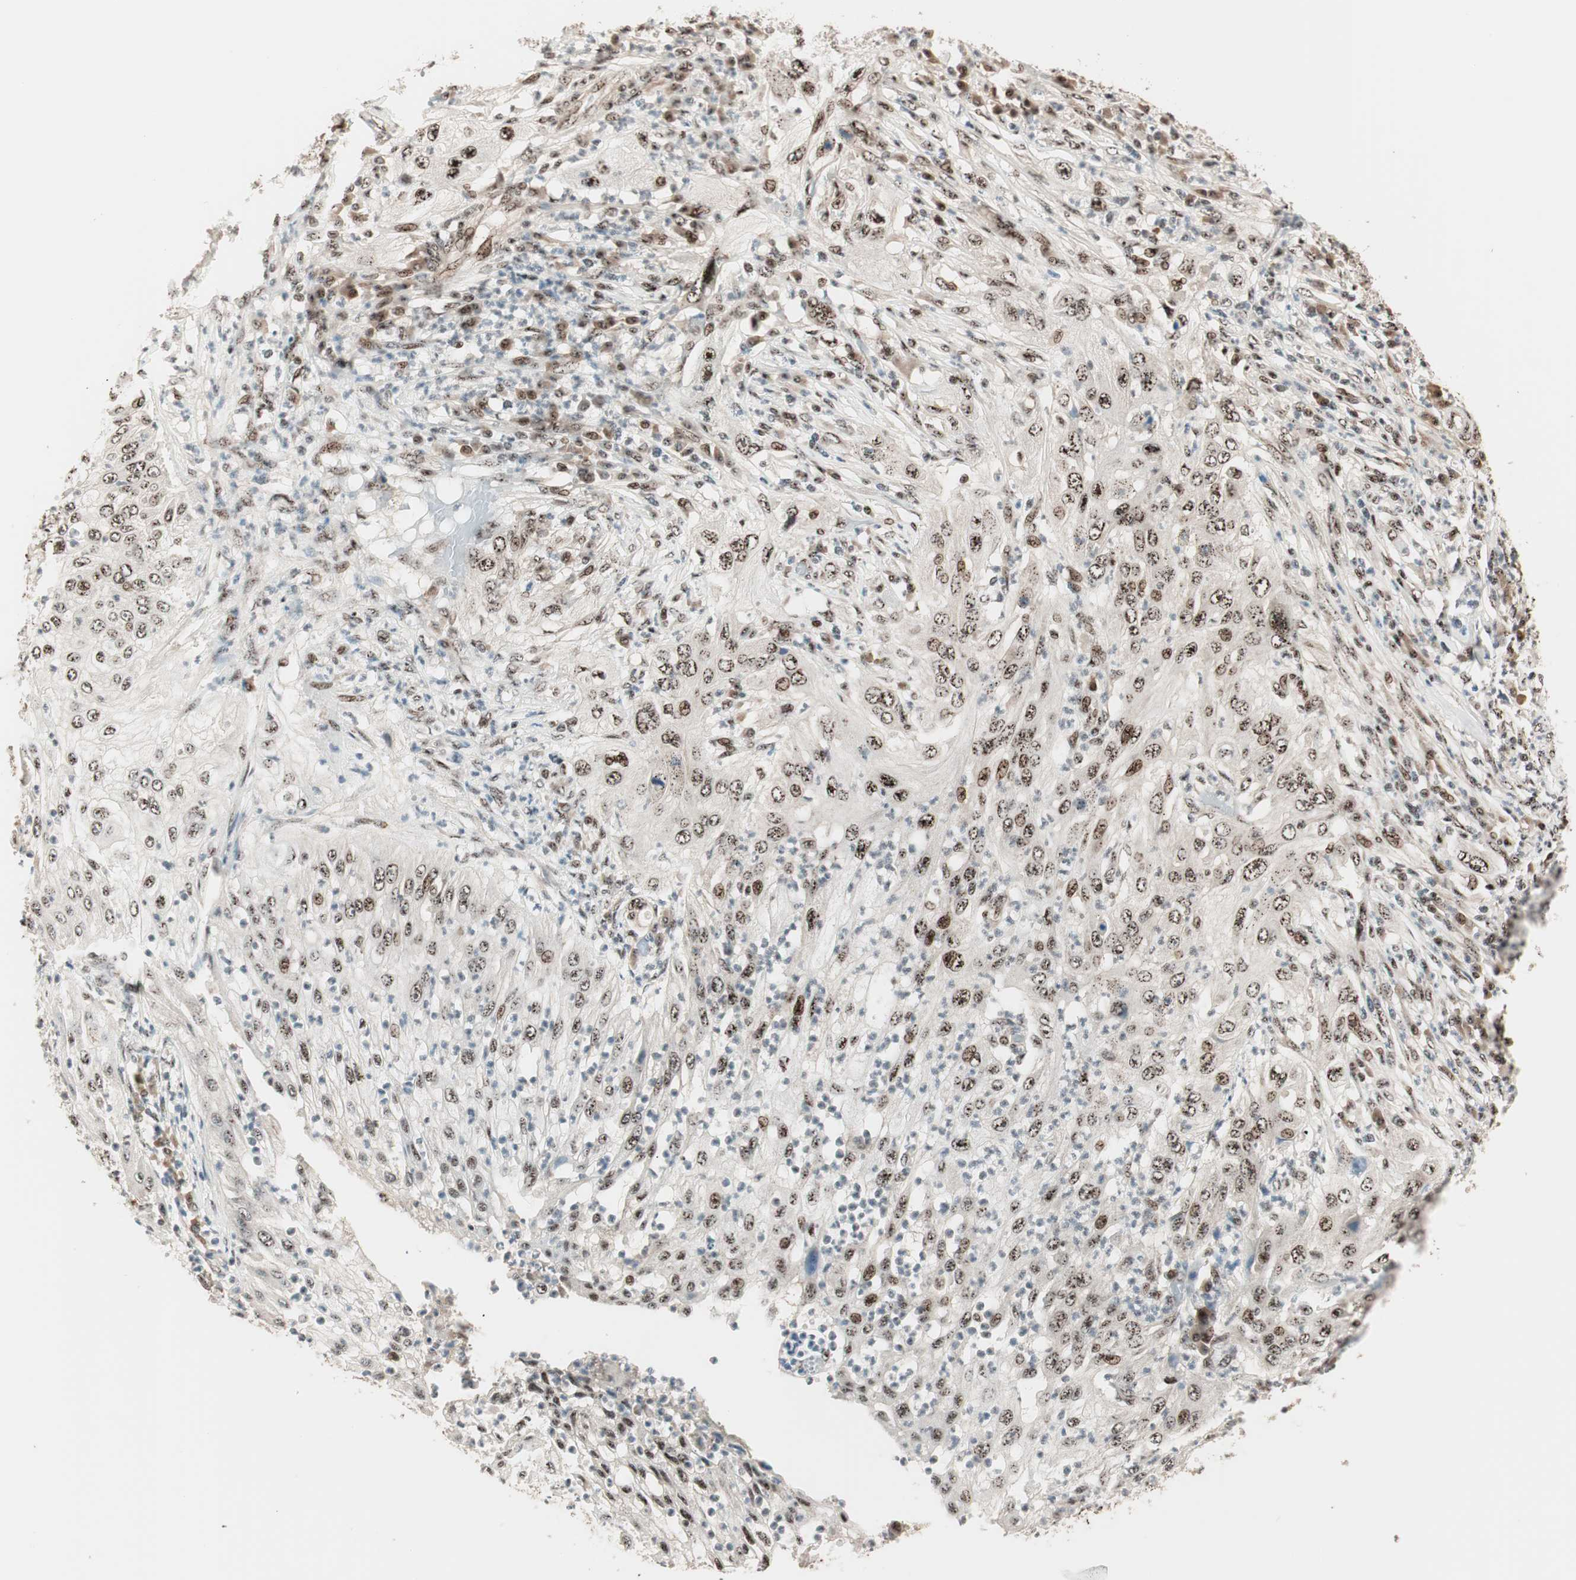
{"staining": {"intensity": "moderate", "quantity": ">75%", "location": "nuclear"}, "tissue": "lung cancer", "cell_type": "Tumor cells", "image_type": "cancer", "snomed": [{"axis": "morphology", "description": "Inflammation, NOS"}, {"axis": "morphology", "description": "Squamous cell carcinoma, NOS"}, {"axis": "topography", "description": "Lymph node"}, {"axis": "topography", "description": "Soft tissue"}, {"axis": "topography", "description": "Lung"}], "caption": "A brown stain highlights moderate nuclear staining of a protein in human lung cancer (squamous cell carcinoma) tumor cells.", "gene": "NR5A2", "patient": {"sex": "male", "age": 66}}